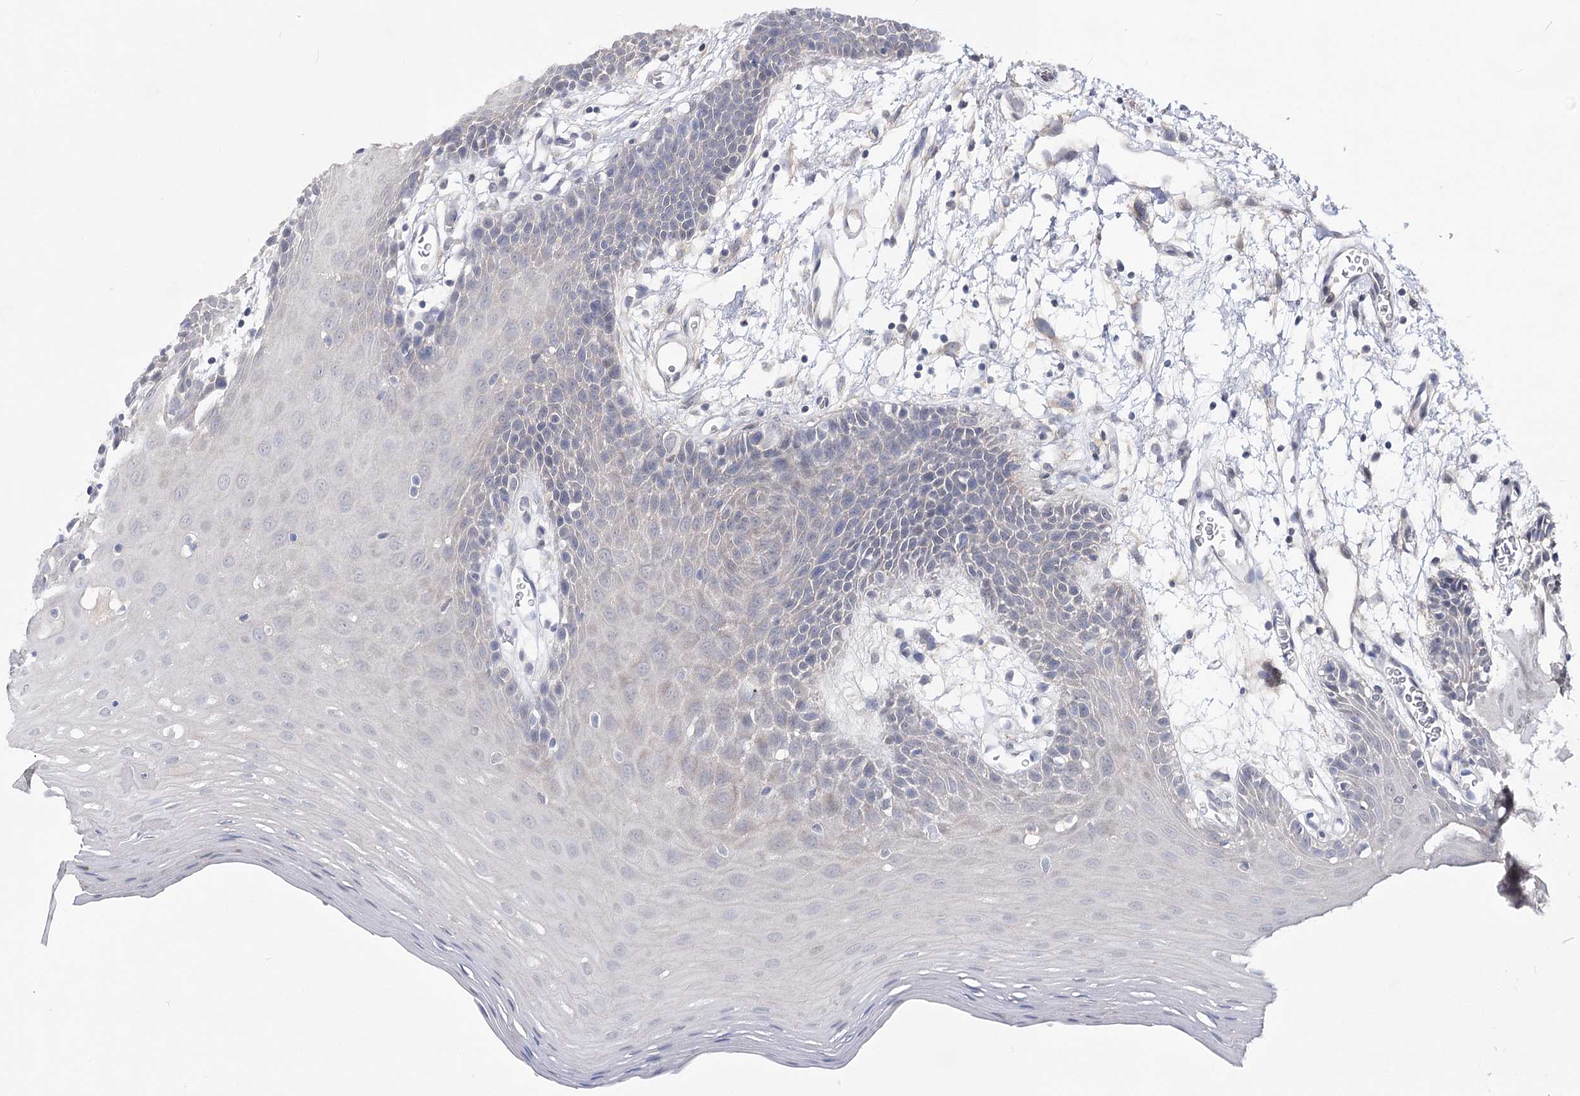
{"staining": {"intensity": "negative", "quantity": "none", "location": "none"}, "tissue": "oral mucosa", "cell_type": "Squamous epithelial cells", "image_type": "normal", "snomed": [{"axis": "morphology", "description": "Normal tissue, NOS"}, {"axis": "topography", "description": "Skeletal muscle"}, {"axis": "topography", "description": "Oral tissue"}, {"axis": "topography", "description": "Salivary gland"}, {"axis": "topography", "description": "Peripheral nerve tissue"}], "caption": "Squamous epithelial cells are negative for protein expression in normal human oral mucosa. Nuclei are stained in blue.", "gene": "ATP10B", "patient": {"sex": "male", "age": 54}}